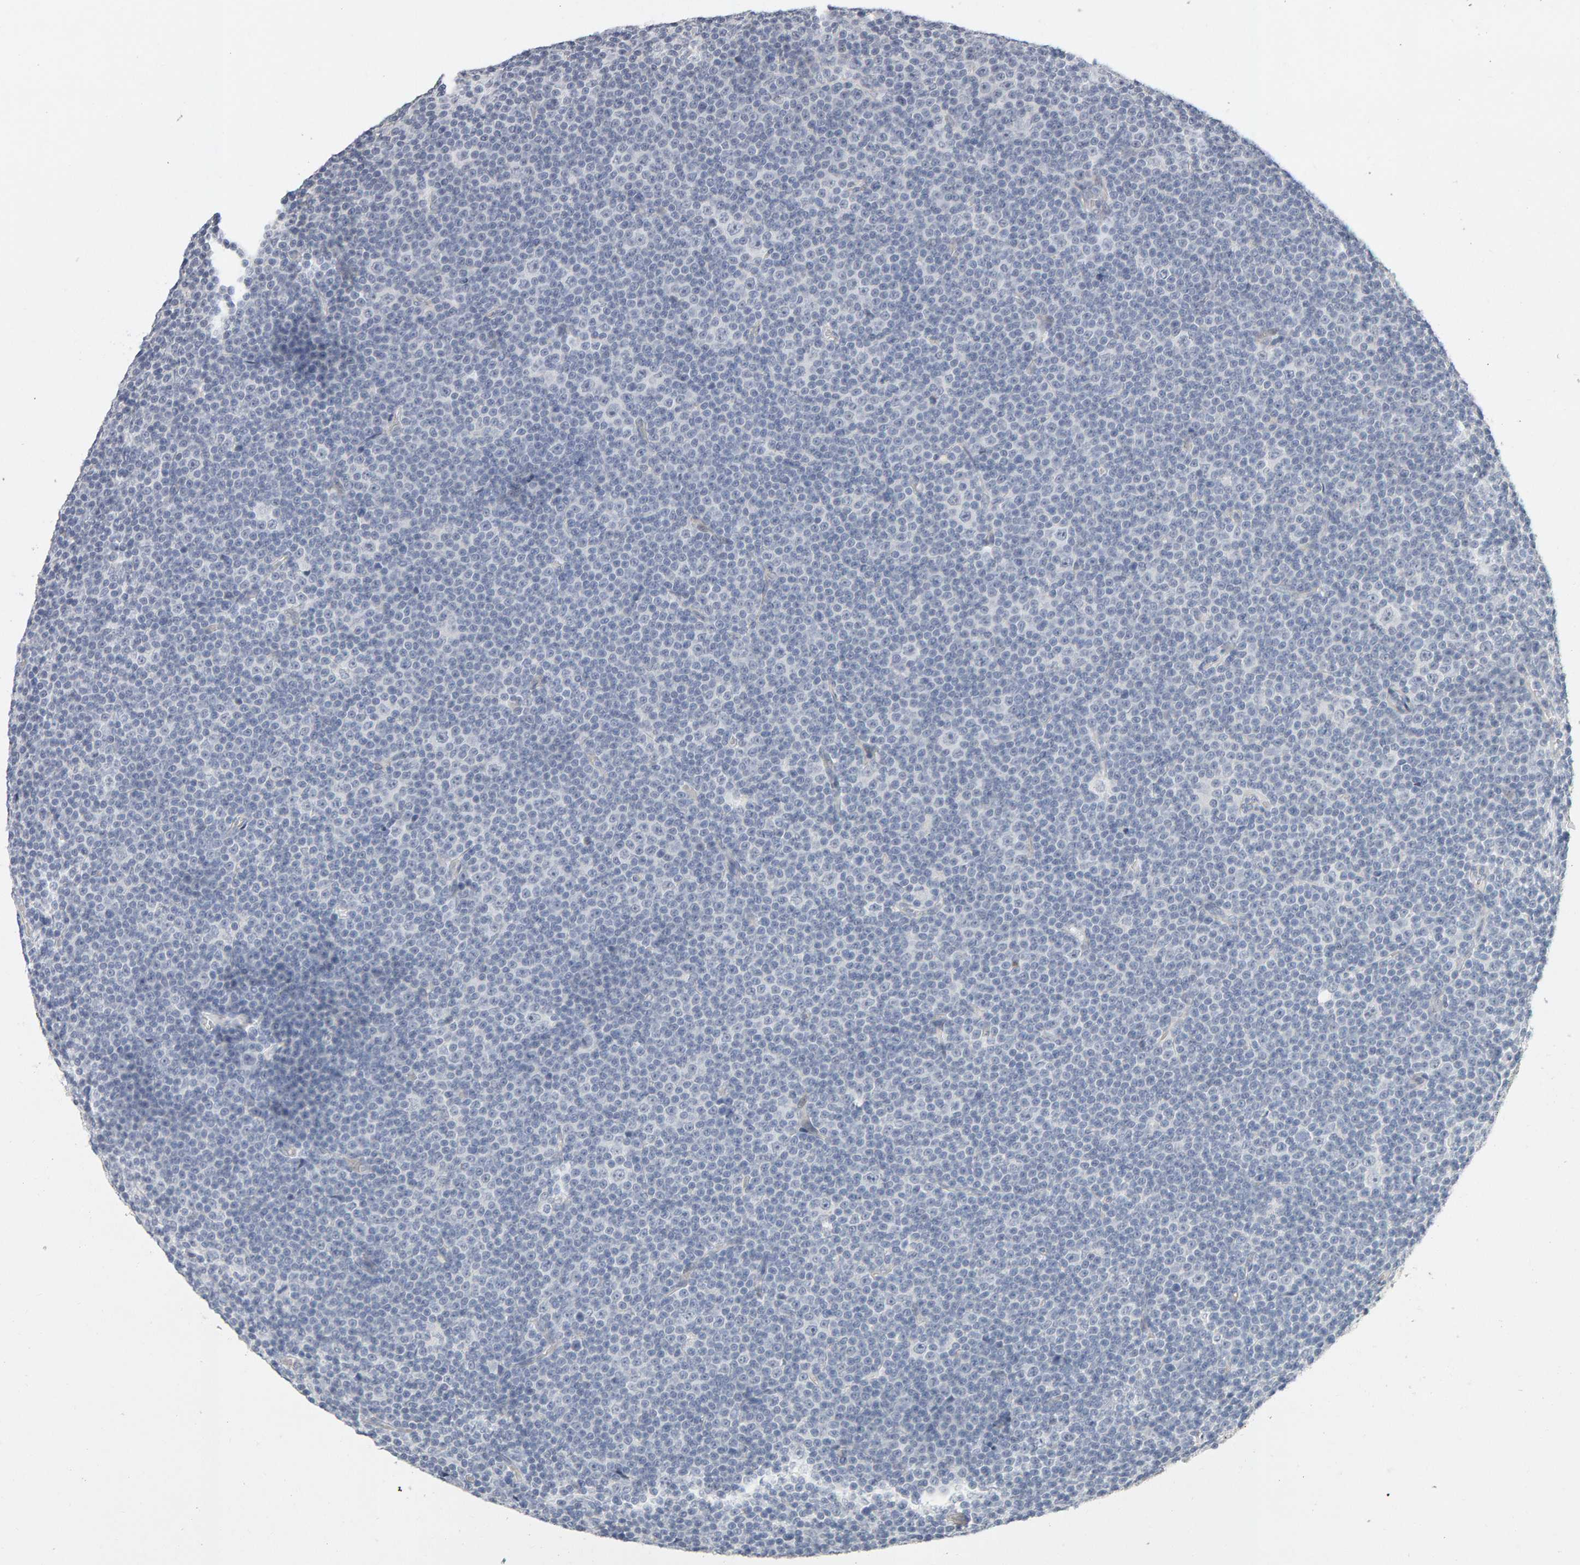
{"staining": {"intensity": "negative", "quantity": "none", "location": "none"}, "tissue": "lymphoma", "cell_type": "Tumor cells", "image_type": "cancer", "snomed": [{"axis": "morphology", "description": "Malignant lymphoma, non-Hodgkin's type, Low grade"}, {"axis": "topography", "description": "Lymph node"}], "caption": "Malignant lymphoma, non-Hodgkin's type (low-grade) was stained to show a protein in brown. There is no significant positivity in tumor cells. (IHC, brightfield microscopy, high magnification).", "gene": "HNF4A", "patient": {"sex": "female", "age": 67}}